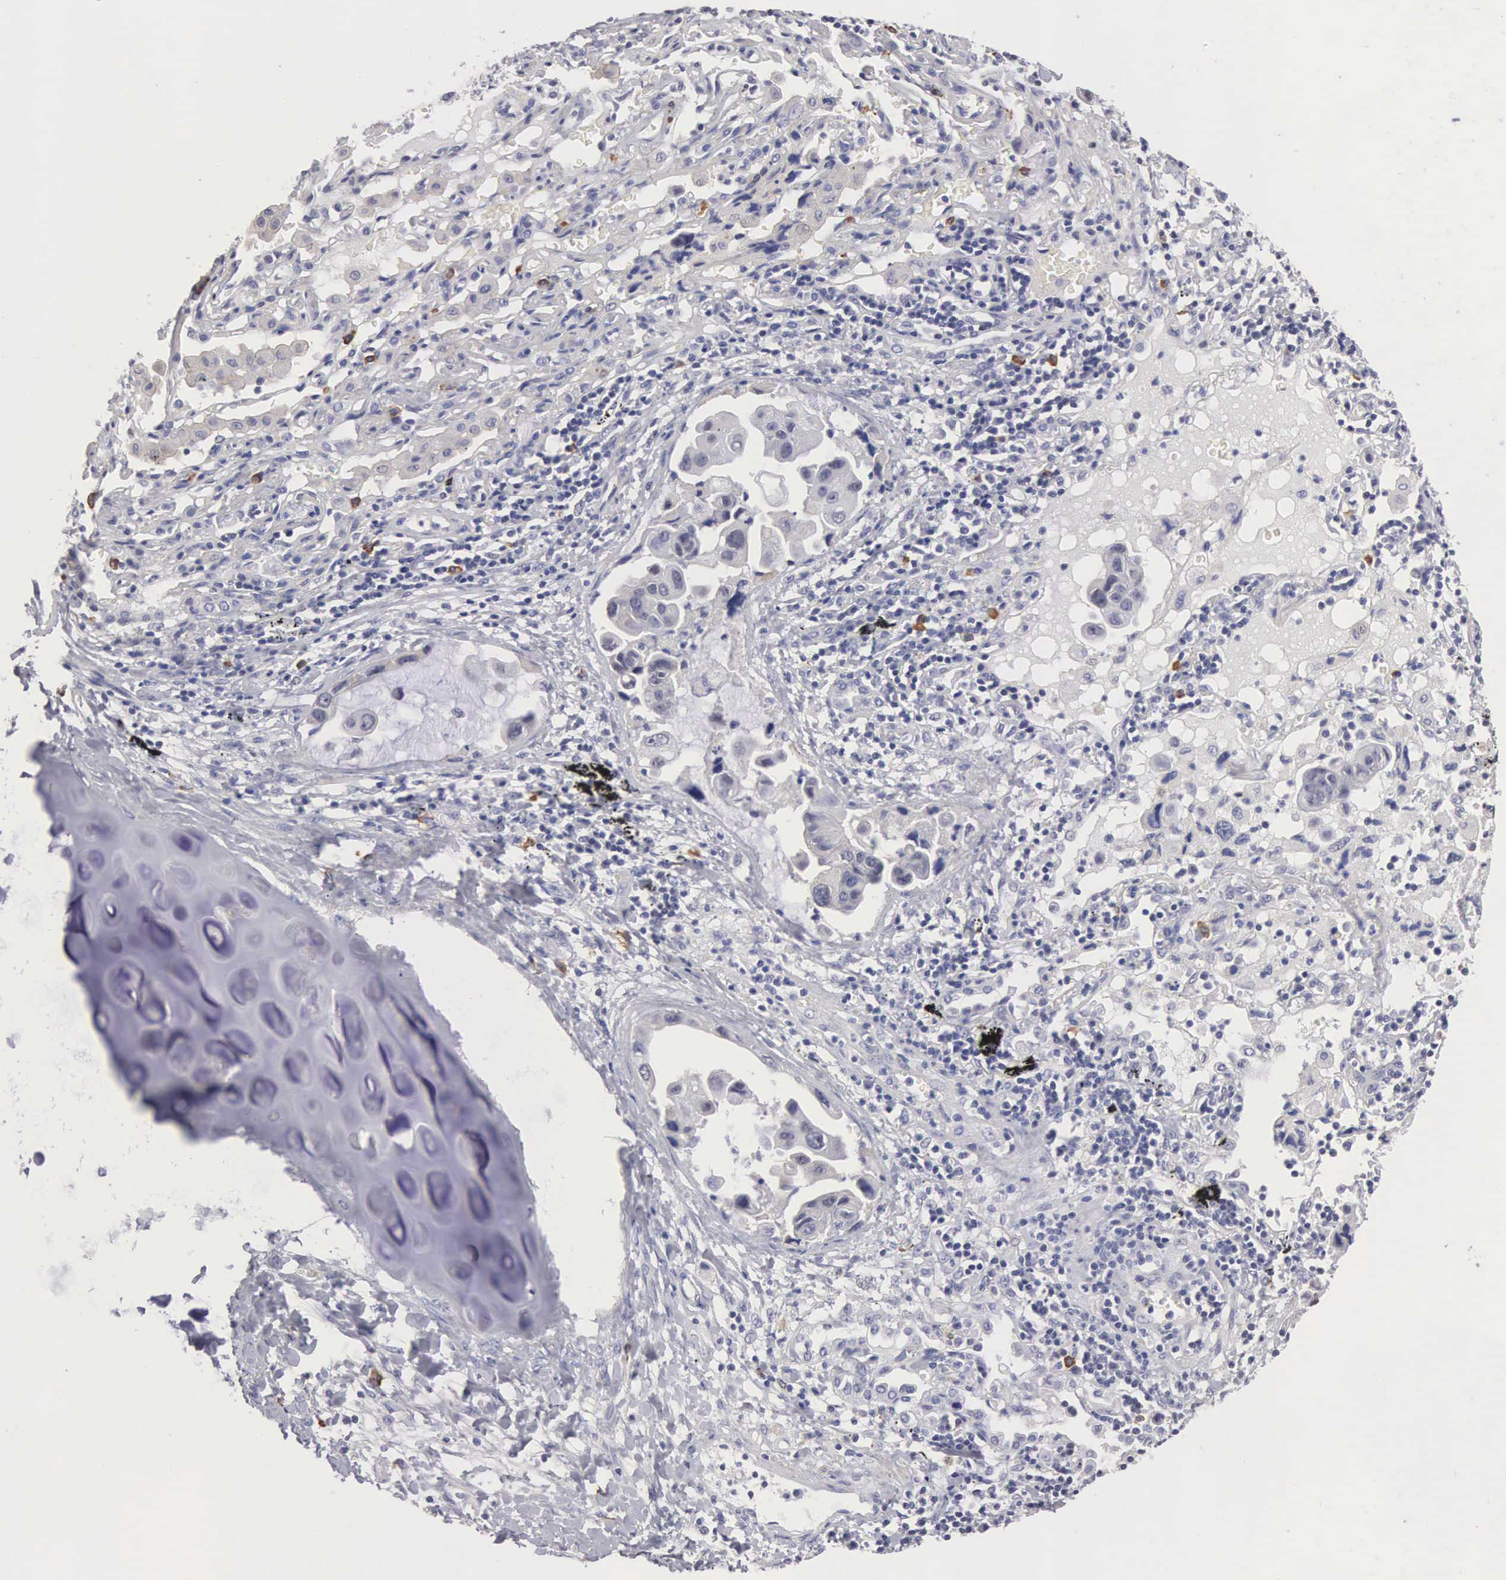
{"staining": {"intensity": "negative", "quantity": "none", "location": "none"}, "tissue": "lung cancer", "cell_type": "Tumor cells", "image_type": "cancer", "snomed": [{"axis": "morphology", "description": "Adenocarcinoma, NOS"}, {"axis": "topography", "description": "Lung"}], "caption": "Immunohistochemistry (IHC) micrograph of neoplastic tissue: human lung cancer (adenocarcinoma) stained with DAB exhibits no significant protein expression in tumor cells. (Brightfield microscopy of DAB (3,3'-diaminobenzidine) immunohistochemistry at high magnification).", "gene": "ELFN2", "patient": {"sex": "male", "age": 64}}